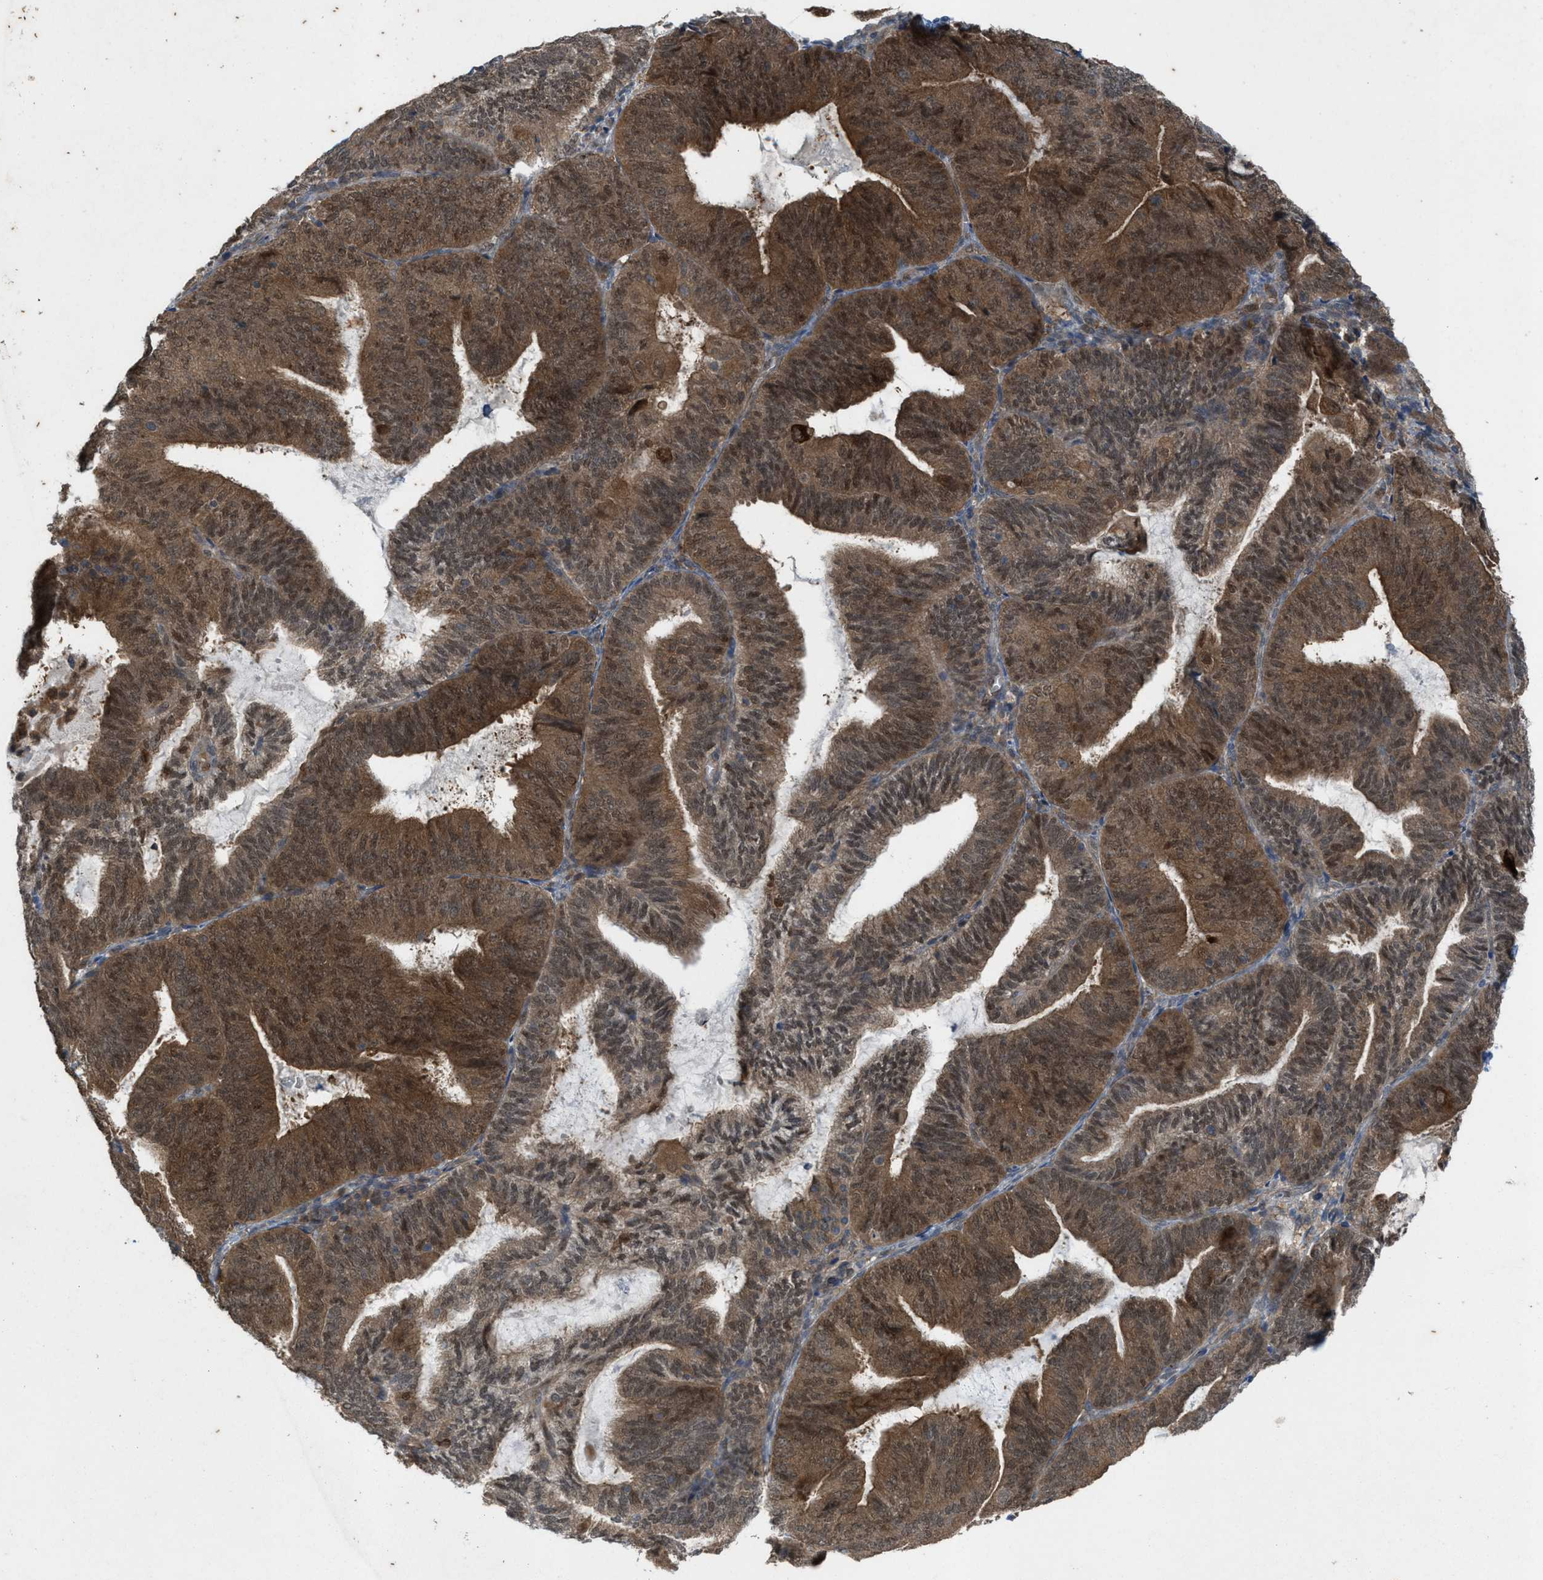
{"staining": {"intensity": "moderate", "quantity": ">75%", "location": "cytoplasmic/membranous"}, "tissue": "endometrial cancer", "cell_type": "Tumor cells", "image_type": "cancer", "snomed": [{"axis": "morphology", "description": "Adenocarcinoma, NOS"}, {"axis": "topography", "description": "Endometrium"}], "caption": "Immunohistochemistry micrograph of neoplastic tissue: human adenocarcinoma (endometrial) stained using IHC demonstrates medium levels of moderate protein expression localized specifically in the cytoplasmic/membranous of tumor cells, appearing as a cytoplasmic/membranous brown color.", "gene": "PLAA", "patient": {"sex": "female", "age": 81}}